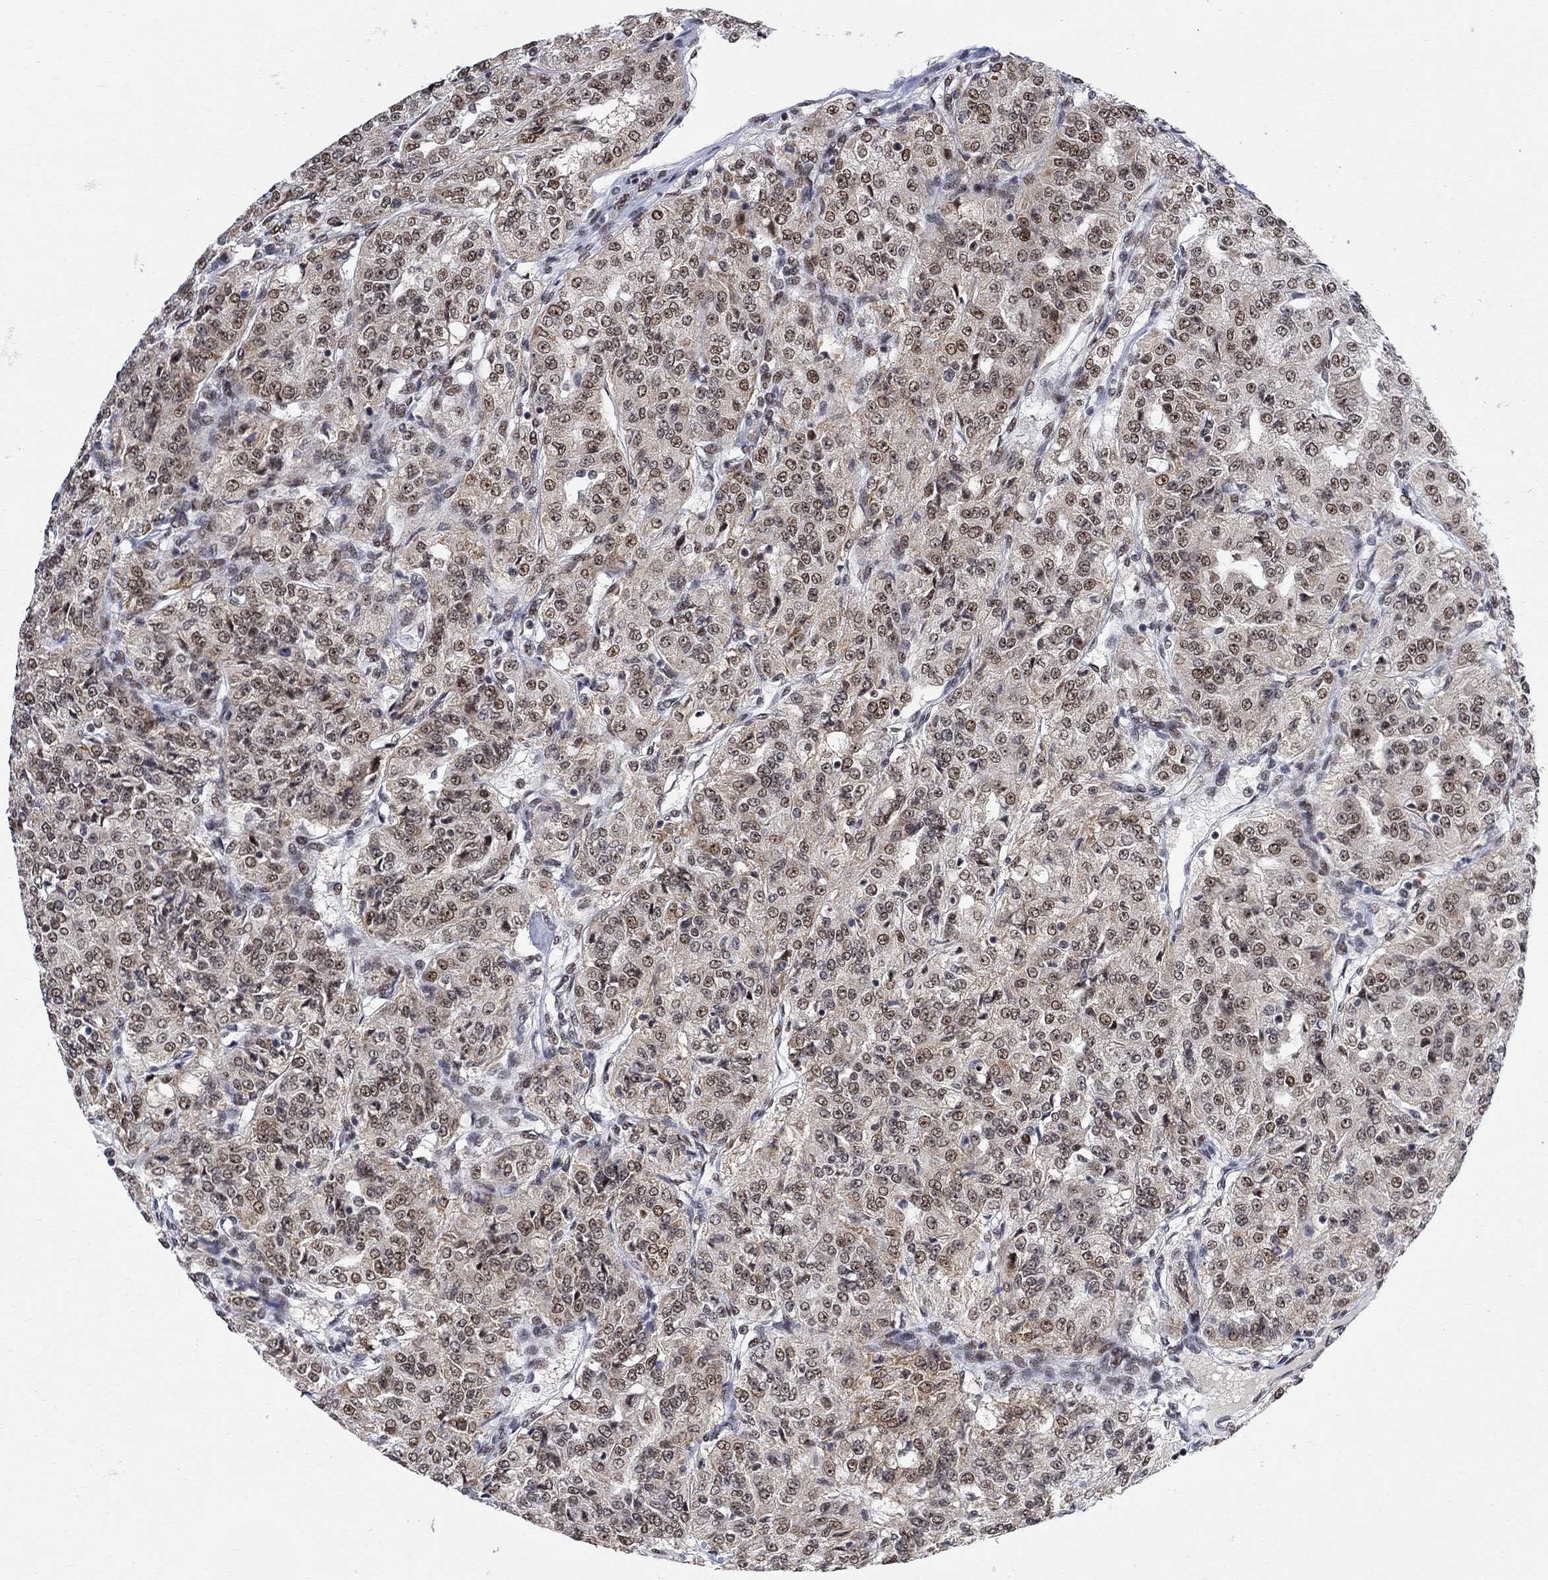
{"staining": {"intensity": "moderate", "quantity": "<25%", "location": "nuclear"}, "tissue": "renal cancer", "cell_type": "Tumor cells", "image_type": "cancer", "snomed": [{"axis": "morphology", "description": "Adenocarcinoma, NOS"}, {"axis": "topography", "description": "Kidney"}], "caption": "Renal cancer stained for a protein (brown) exhibits moderate nuclear positive positivity in about <25% of tumor cells.", "gene": "E4F1", "patient": {"sex": "female", "age": 63}}